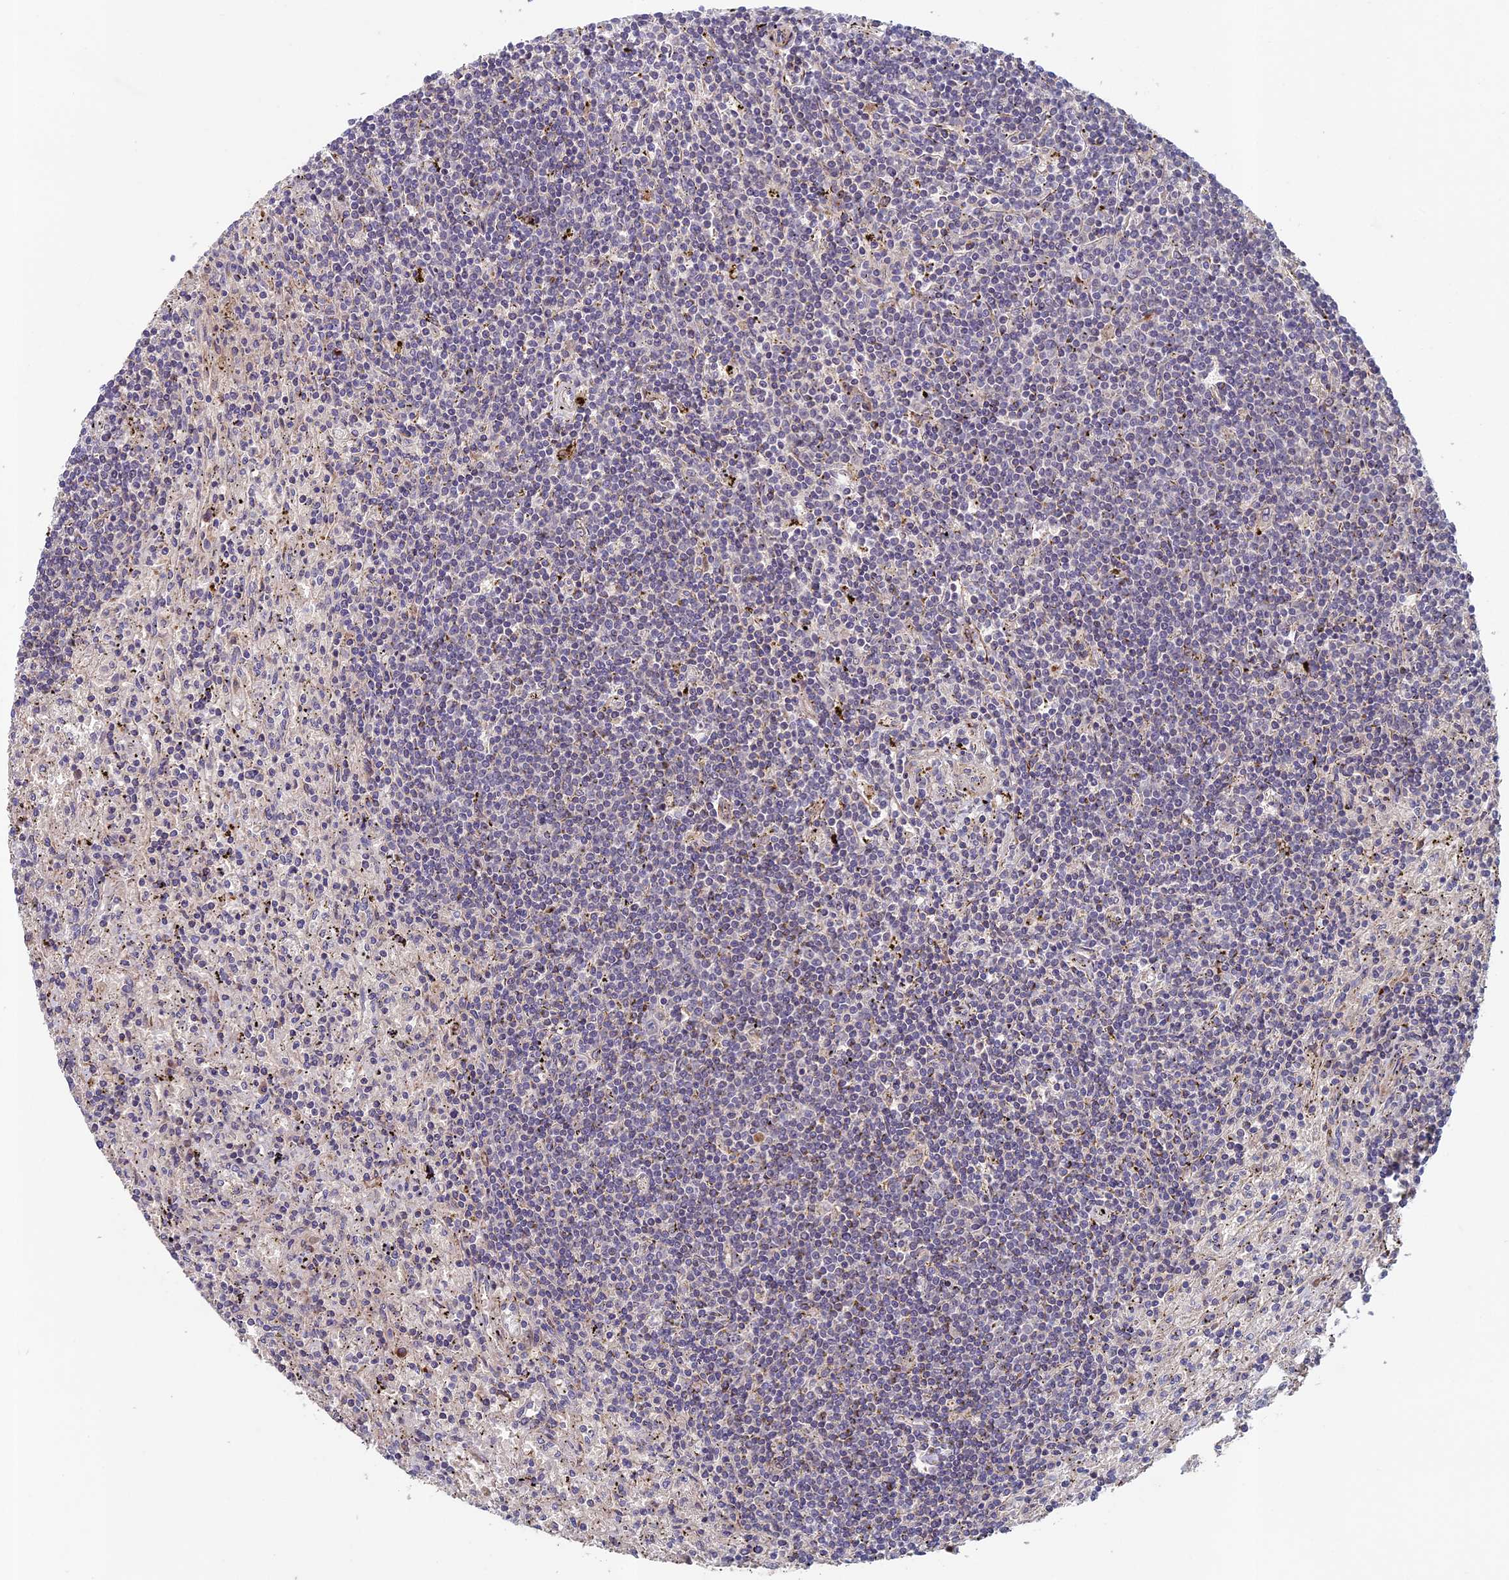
{"staining": {"intensity": "negative", "quantity": "none", "location": "none"}, "tissue": "lymphoma", "cell_type": "Tumor cells", "image_type": "cancer", "snomed": [{"axis": "morphology", "description": "Malignant lymphoma, non-Hodgkin's type, Low grade"}, {"axis": "topography", "description": "Spleen"}], "caption": "IHC photomicrograph of neoplastic tissue: low-grade malignant lymphoma, non-Hodgkin's type stained with DAB (3,3'-diaminobenzidine) shows no significant protein expression in tumor cells.", "gene": "RCCD1", "patient": {"sex": "male", "age": 76}}